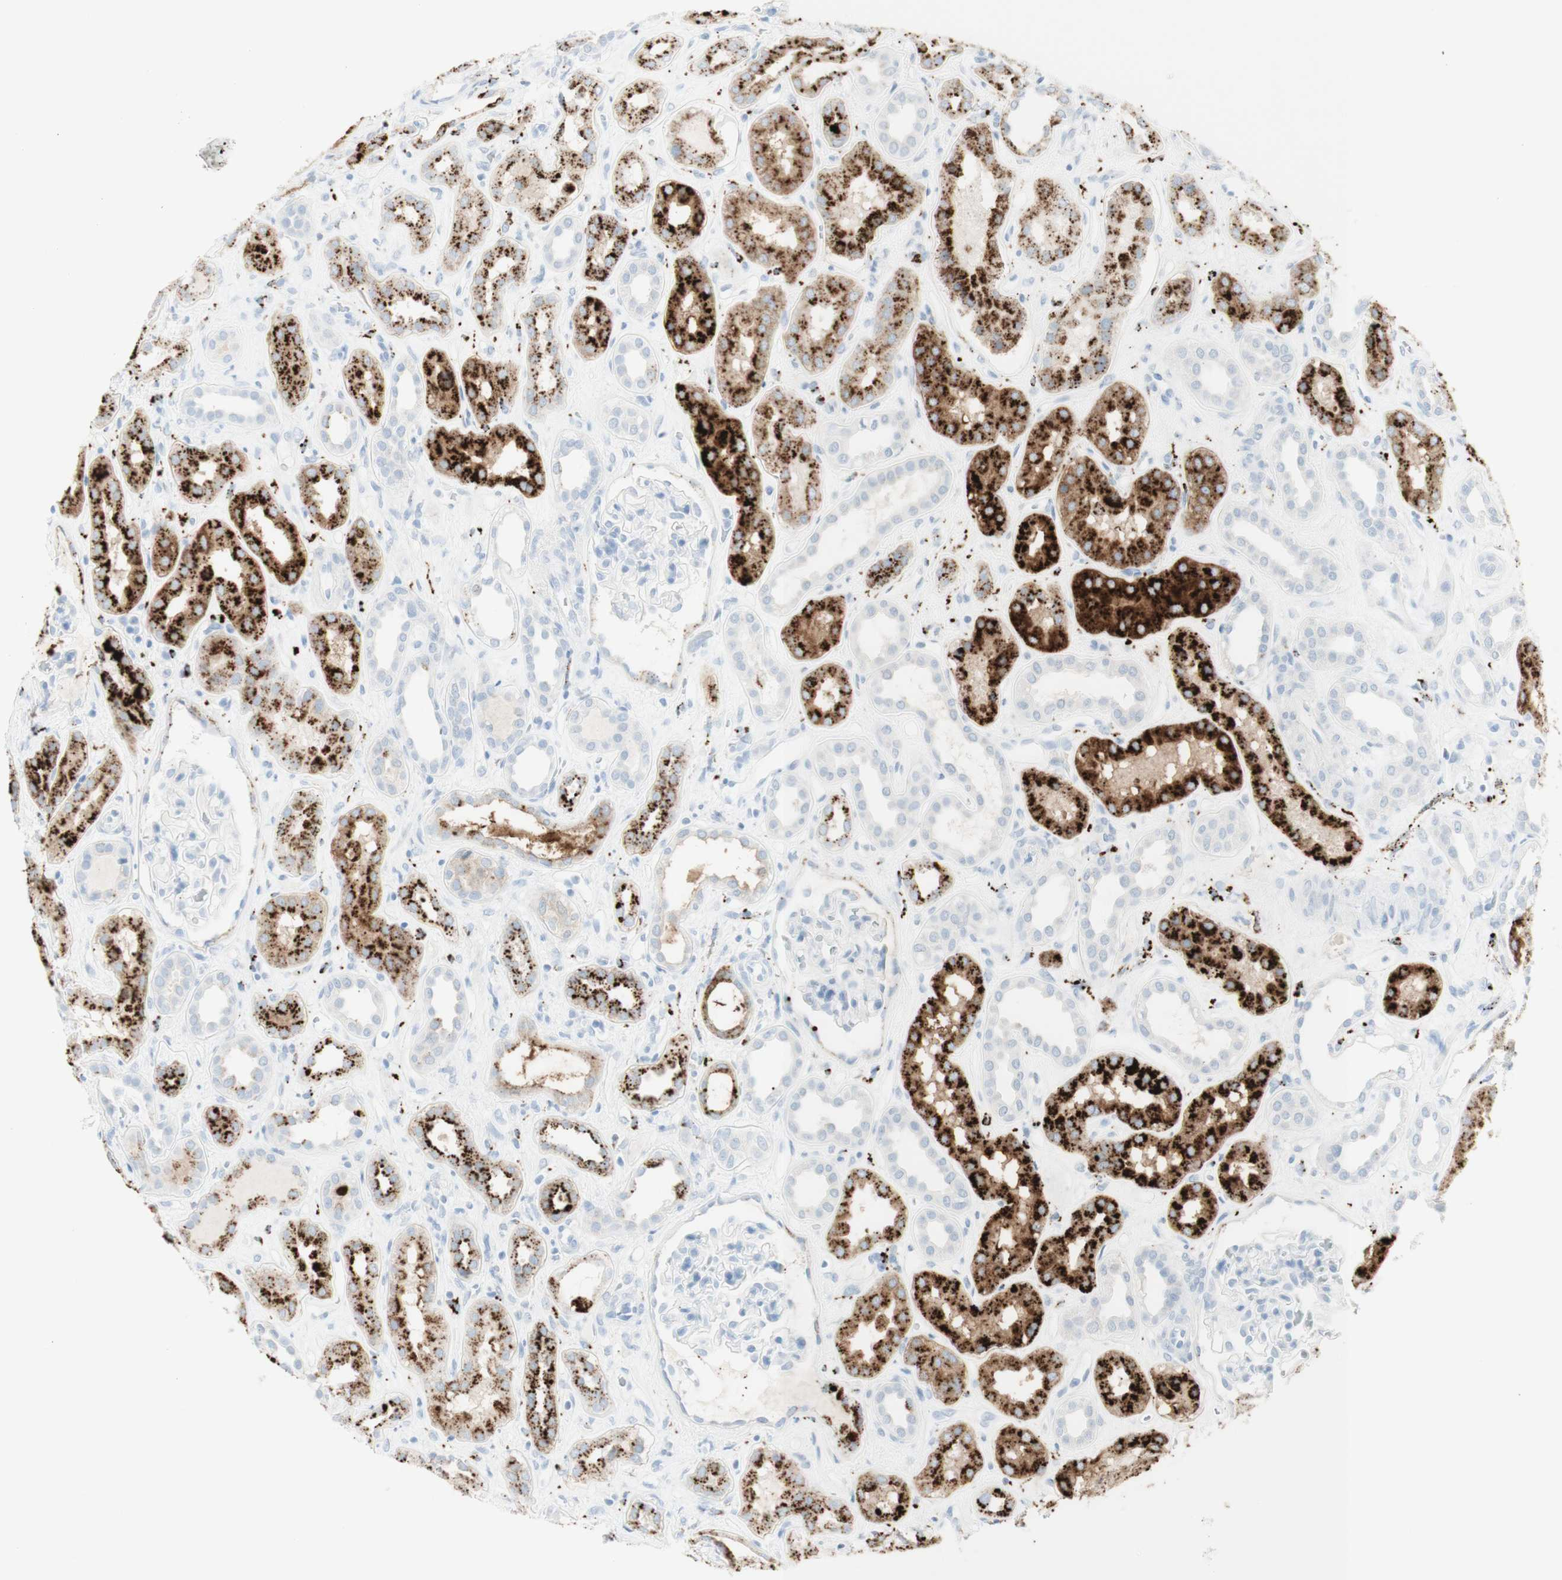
{"staining": {"intensity": "negative", "quantity": "none", "location": "none"}, "tissue": "kidney", "cell_type": "Cells in glomeruli", "image_type": "normal", "snomed": [{"axis": "morphology", "description": "Normal tissue, NOS"}, {"axis": "topography", "description": "Kidney"}], "caption": "The histopathology image exhibits no significant positivity in cells in glomeruli of kidney.", "gene": "NAPSA", "patient": {"sex": "male", "age": 59}}